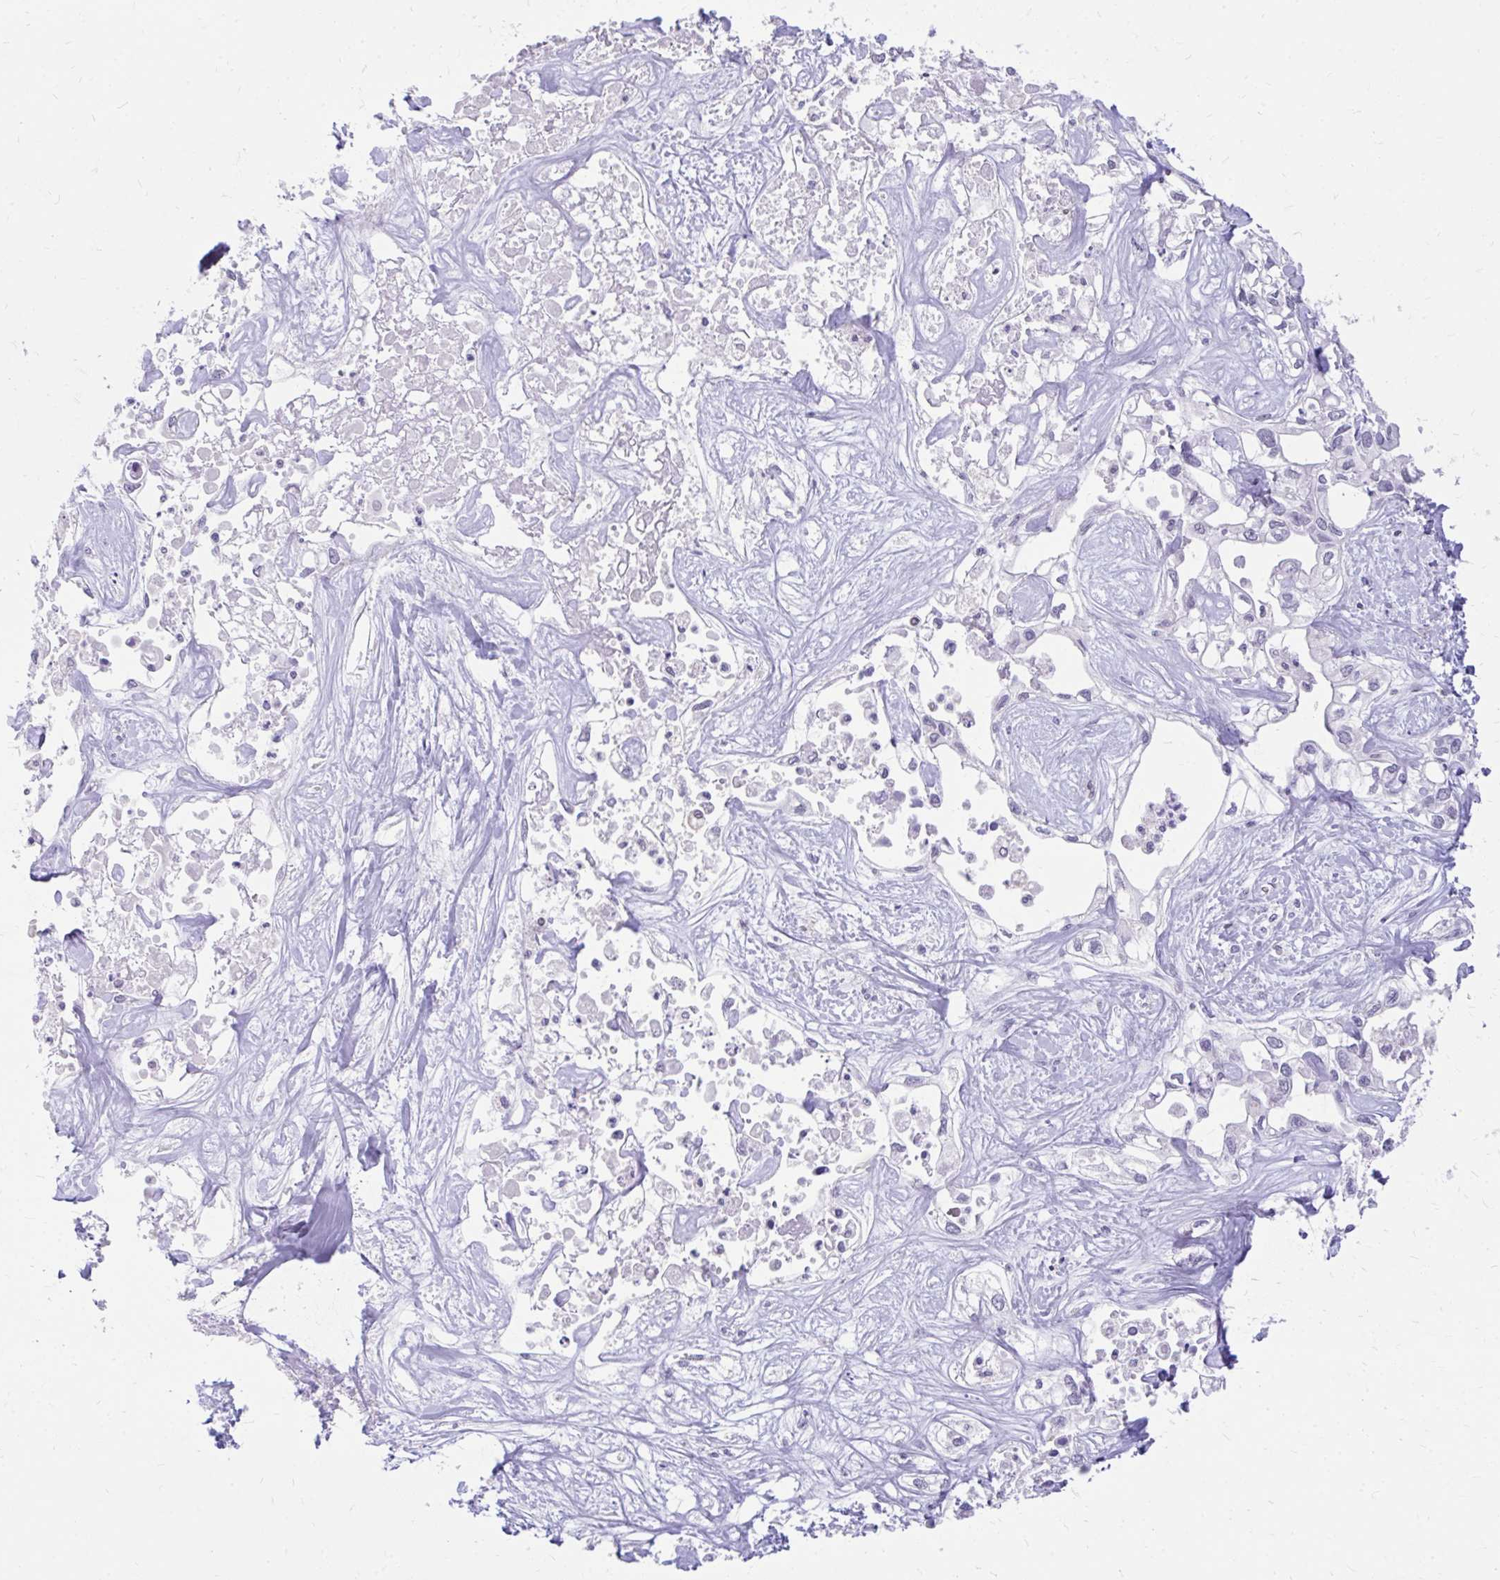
{"staining": {"intensity": "negative", "quantity": "none", "location": "none"}, "tissue": "liver cancer", "cell_type": "Tumor cells", "image_type": "cancer", "snomed": [{"axis": "morphology", "description": "Cholangiocarcinoma"}, {"axis": "topography", "description": "Liver"}], "caption": "An immunohistochemistry image of liver cholangiocarcinoma is shown. There is no staining in tumor cells of liver cholangiocarcinoma. (Immunohistochemistry (ihc), brightfield microscopy, high magnification).", "gene": "GLB1L2", "patient": {"sex": "female", "age": 64}}